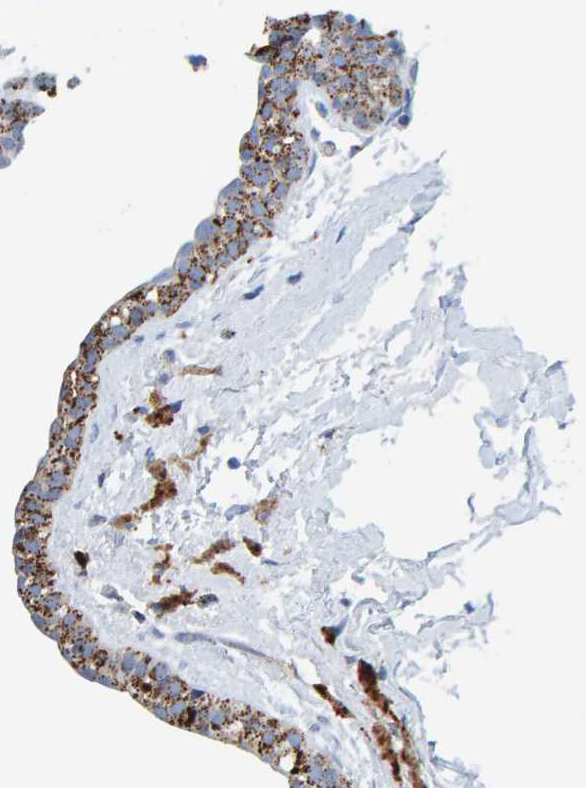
{"staining": {"intensity": "moderate", "quantity": ">75%", "location": "cytoplasmic/membranous"}, "tissue": "breast cancer", "cell_type": "Tumor cells", "image_type": "cancer", "snomed": [{"axis": "morphology", "description": "Normal tissue, NOS"}, {"axis": "morphology", "description": "Lobular carcinoma"}, {"axis": "topography", "description": "Breast"}], "caption": "Protein staining of breast lobular carcinoma tissue shows moderate cytoplasmic/membranous positivity in approximately >75% of tumor cells.", "gene": "BIN3", "patient": {"sex": "female", "age": 50}}